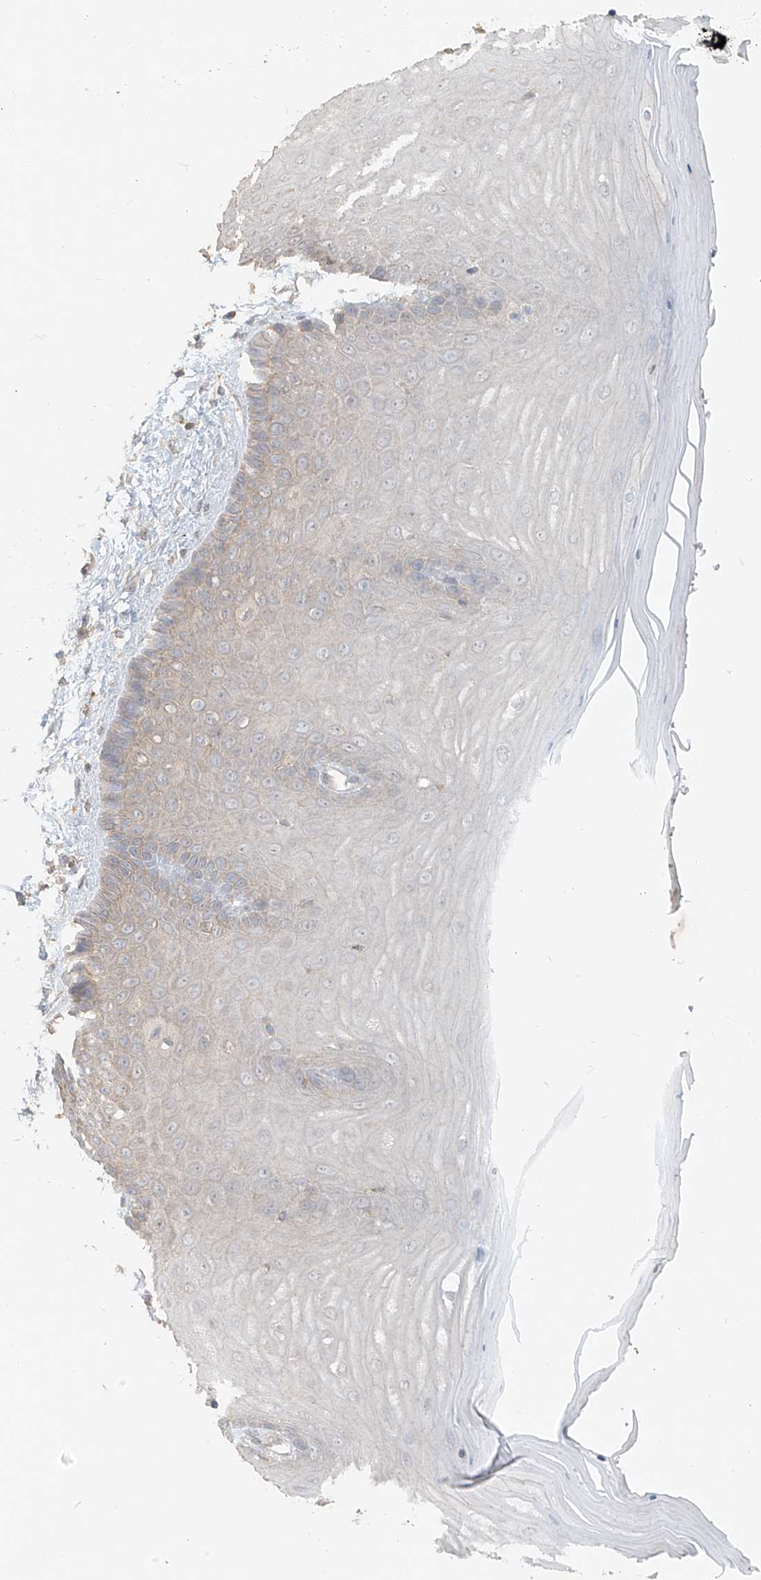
{"staining": {"intensity": "negative", "quantity": "none", "location": "none"}, "tissue": "cervix", "cell_type": "Glandular cells", "image_type": "normal", "snomed": [{"axis": "morphology", "description": "Normal tissue, NOS"}, {"axis": "topography", "description": "Cervix"}], "caption": "Photomicrograph shows no protein staining in glandular cells of normal cervix.", "gene": "ABCD1", "patient": {"sex": "female", "age": 55}}